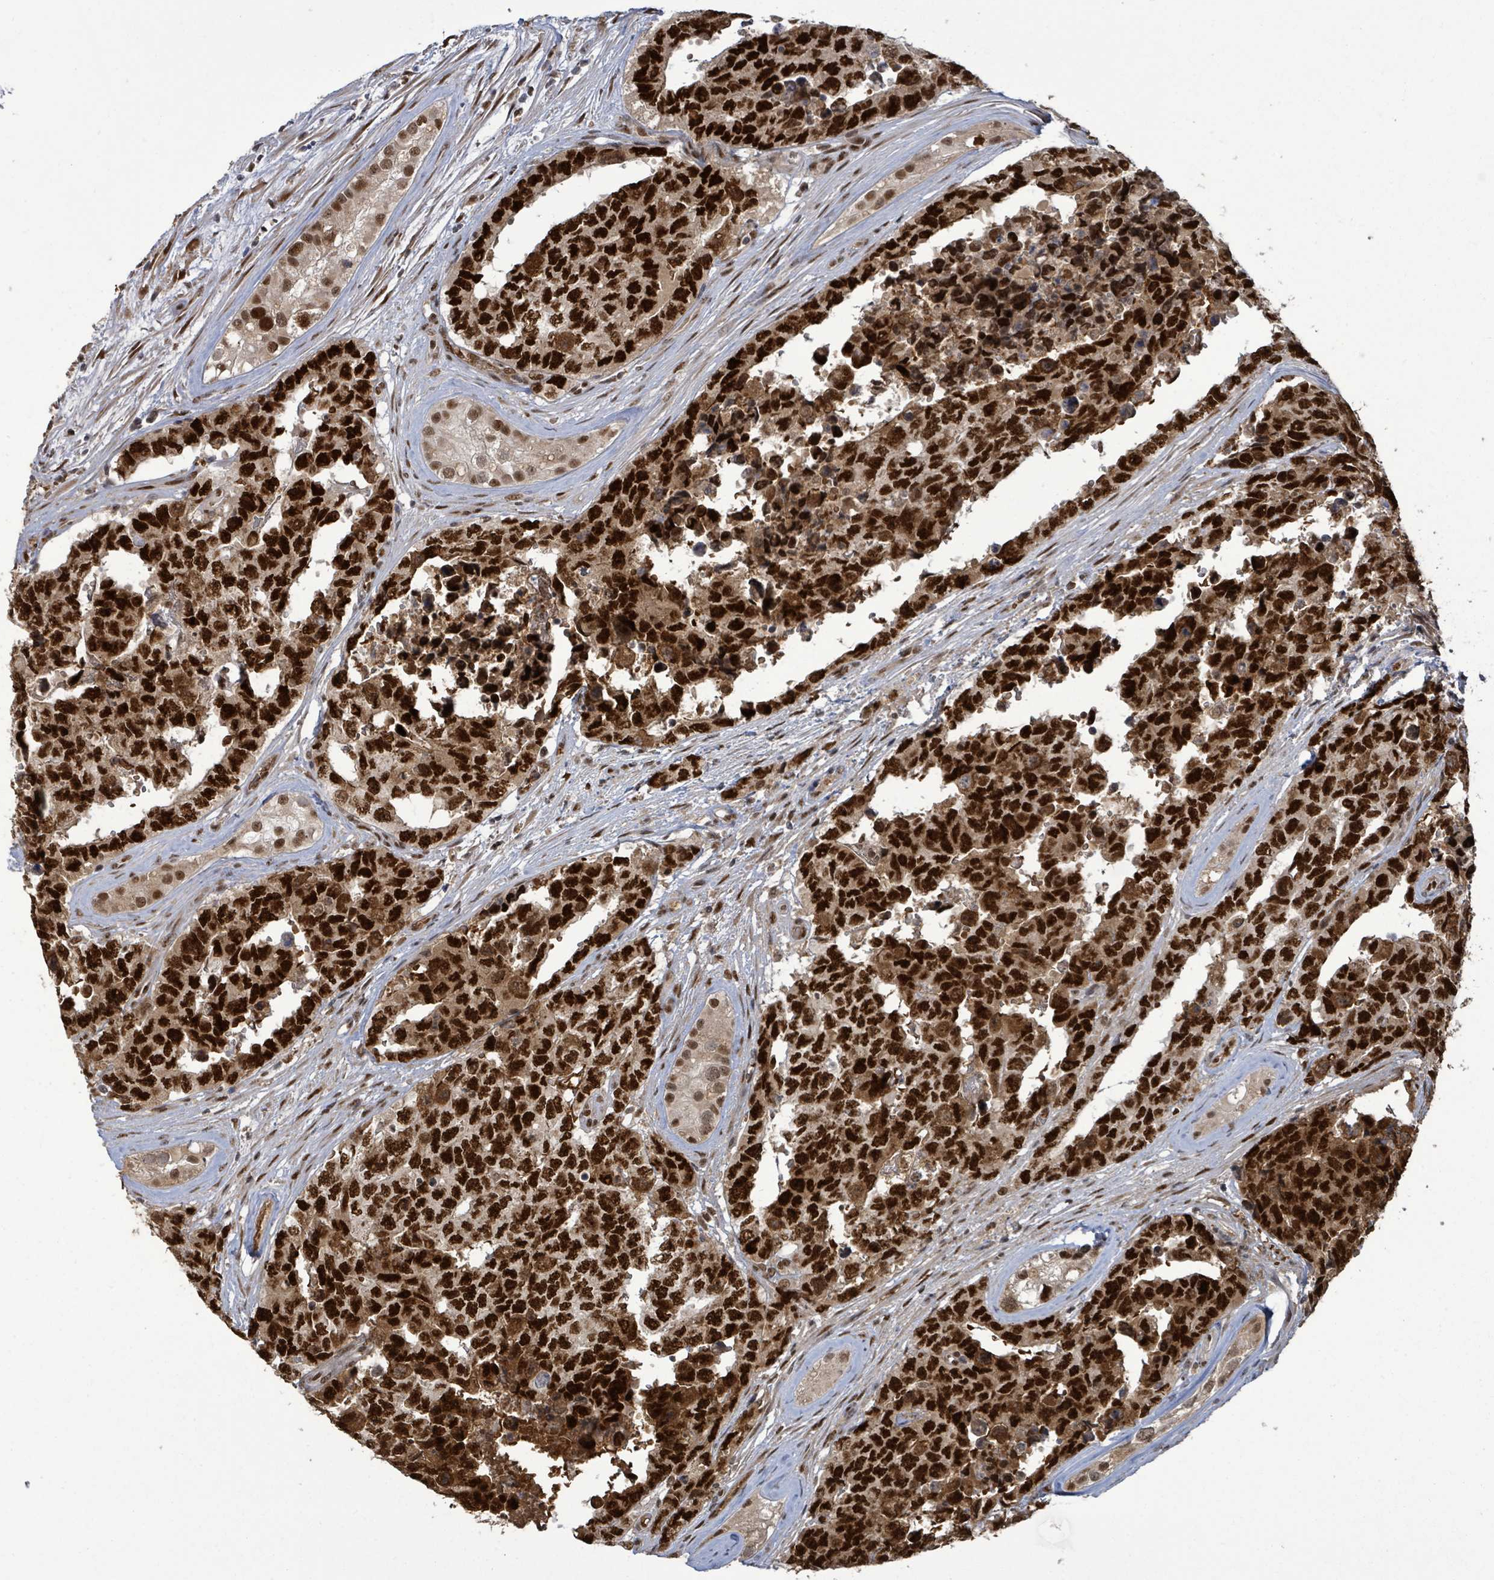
{"staining": {"intensity": "strong", "quantity": ">75%", "location": "nuclear"}, "tissue": "testis cancer", "cell_type": "Tumor cells", "image_type": "cancer", "snomed": [{"axis": "morphology", "description": "Normal tissue, NOS"}, {"axis": "morphology", "description": "Carcinoma, Embryonal, NOS"}, {"axis": "topography", "description": "Testis"}, {"axis": "topography", "description": "Epididymis"}], "caption": "A micrograph showing strong nuclear positivity in approximately >75% of tumor cells in testis embryonal carcinoma, as visualized by brown immunohistochemical staining.", "gene": "PATZ1", "patient": {"sex": "male", "age": 25}}